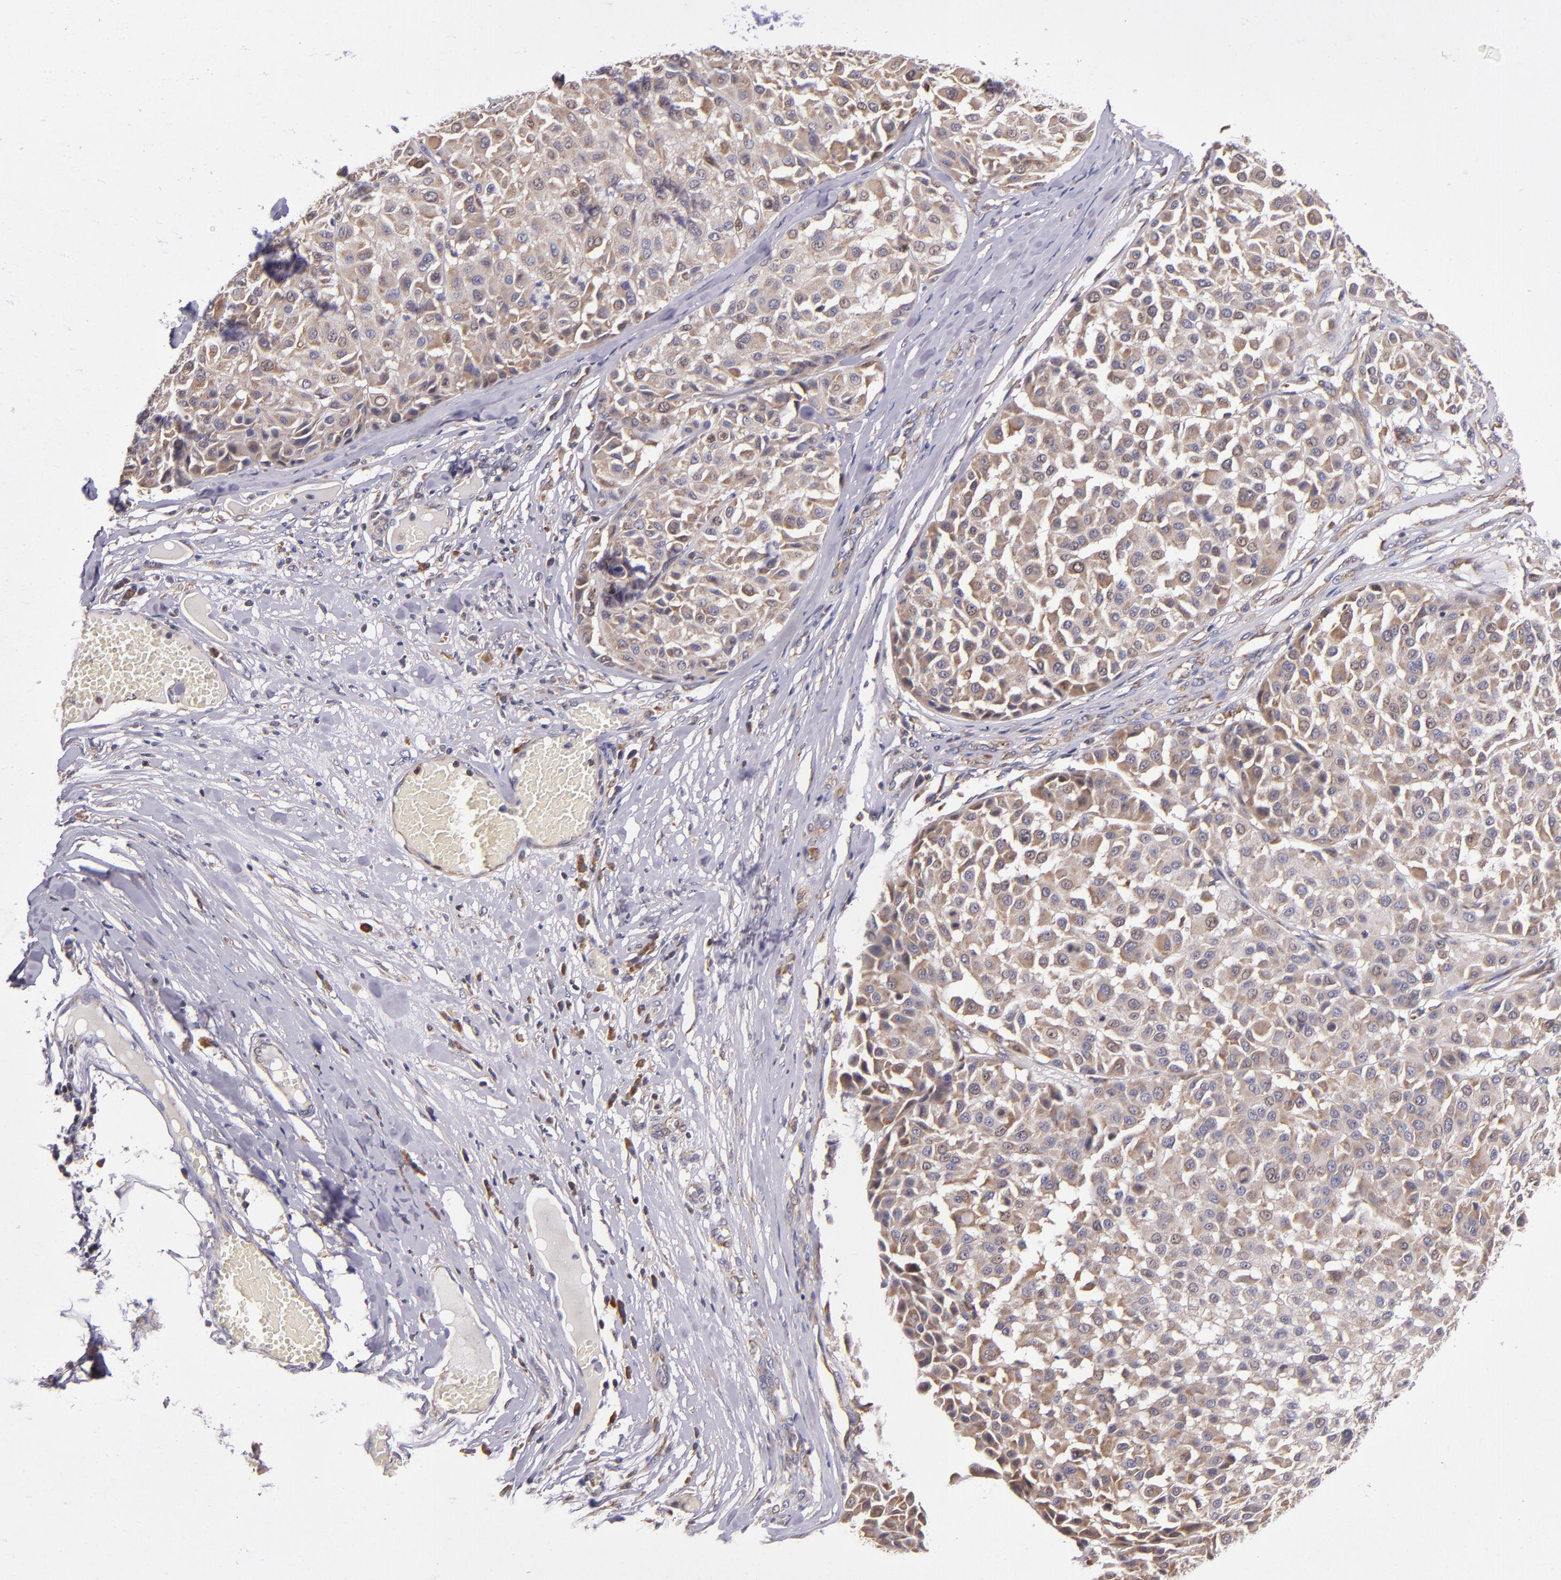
{"staining": {"intensity": "moderate", "quantity": ">75%", "location": "cytoplasmic/membranous,nuclear"}, "tissue": "melanoma", "cell_type": "Tumor cells", "image_type": "cancer", "snomed": [{"axis": "morphology", "description": "Malignant melanoma, Metastatic site"}, {"axis": "topography", "description": "Soft tissue"}], "caption": "The image exhibits a brown stain indicating the presence of a protein in the cytoplasmic/membranous and nuclear of tumor cells in melanoma.", "gene": "EIF4ENIF1", "patient": {"sex": "male", "age": 41}}